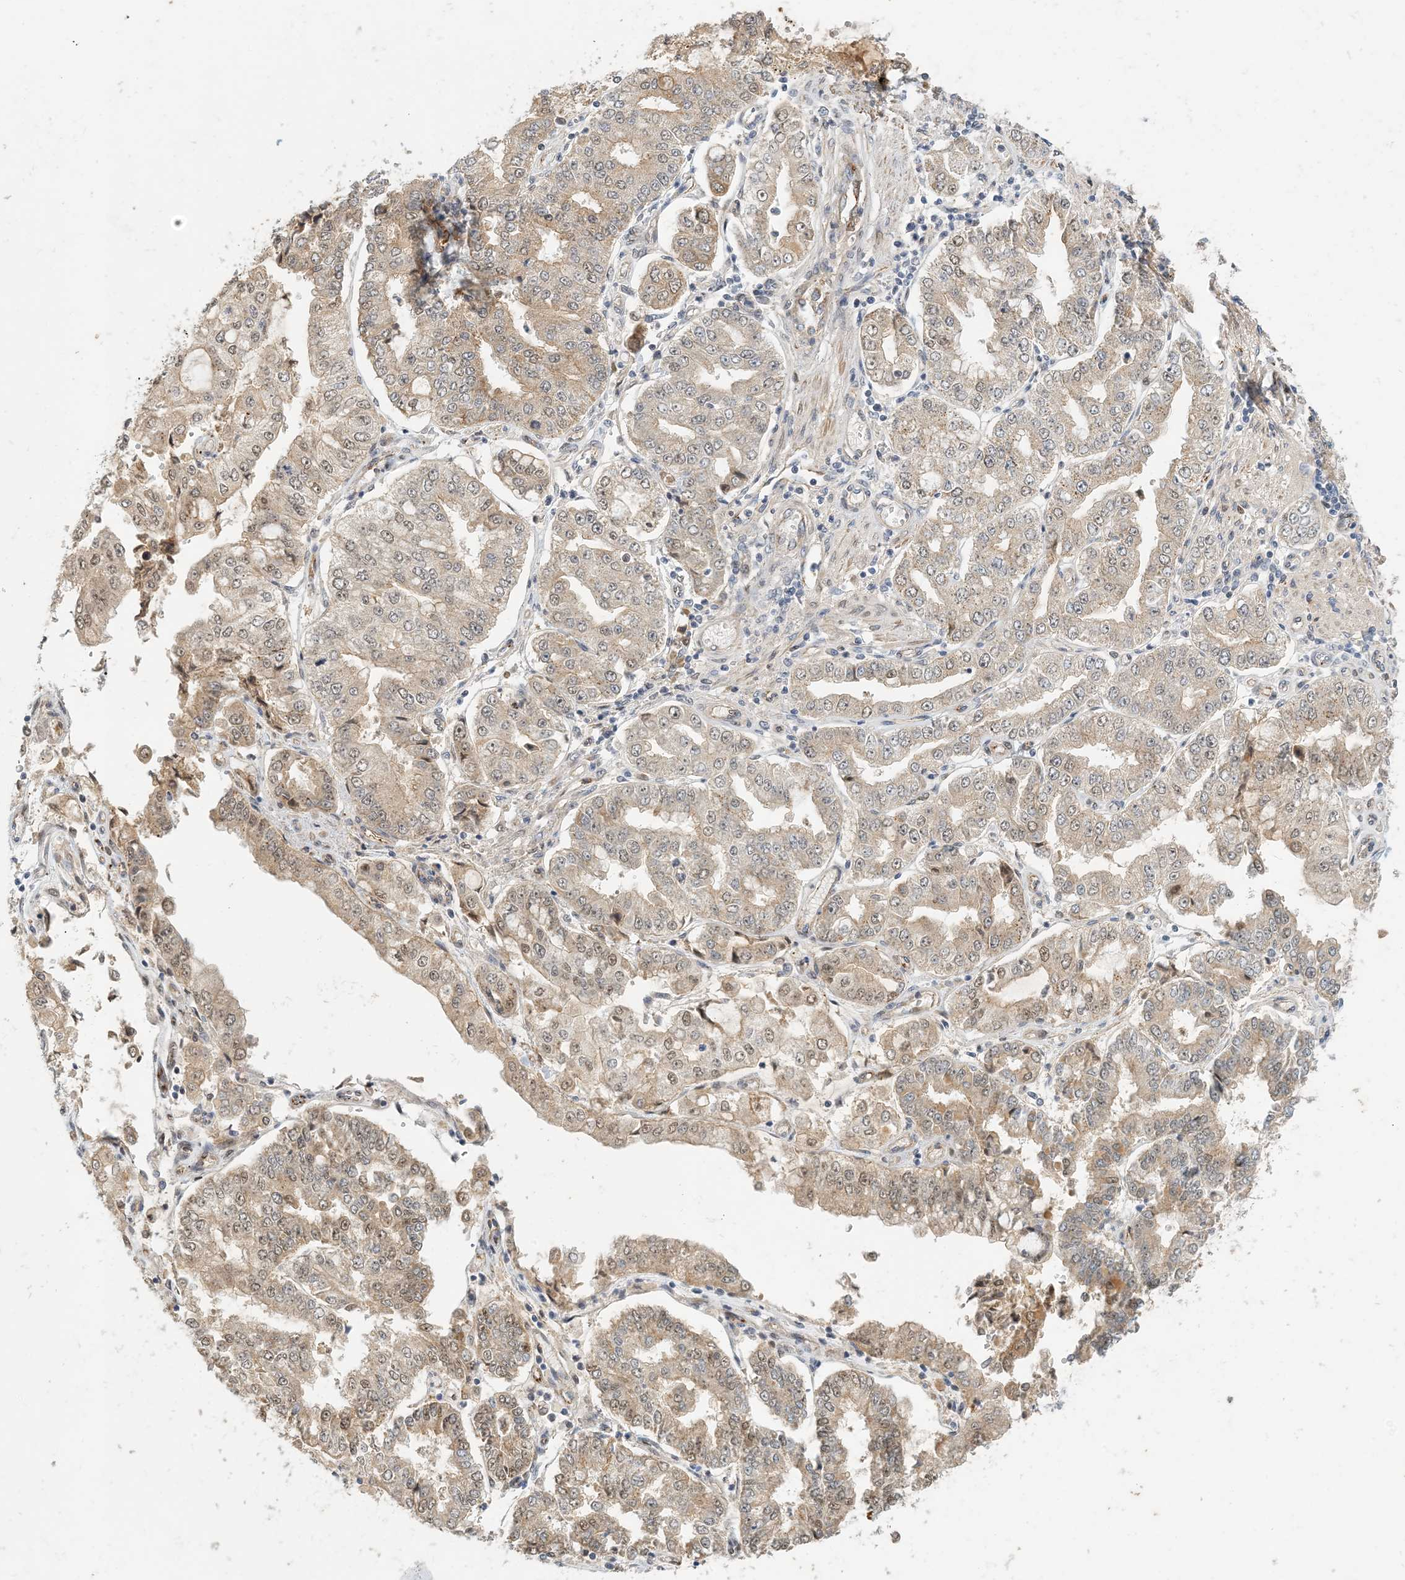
{"staining": {"intensity": "moderate", "quantity": ">75%", "location": "cytoplasmic/membranous,nuclear"}, "tissue": "stomach cancer", "cell_type": "Tumor cells", "image_type": "cancer", "snomed": [{"axis": "morphology", "description": "Adenocarcinoma, NOS"}, {"axis": "topography", "description": "Stomach"}], "caption": "Immunohistochemistry photomicrograph of neoplastic tissue: human stomach adenocarcinoma stained using IHC demonstrates medium levels of moderate protein expression localized specifically in the cytoplasmic/membranous and nuclear of tumor cells, appearing as a cytoplasmic/membranous and nuclear brown color.", "gene": "ZBTB3", "patient": {"sex": "male", "age": 76}}